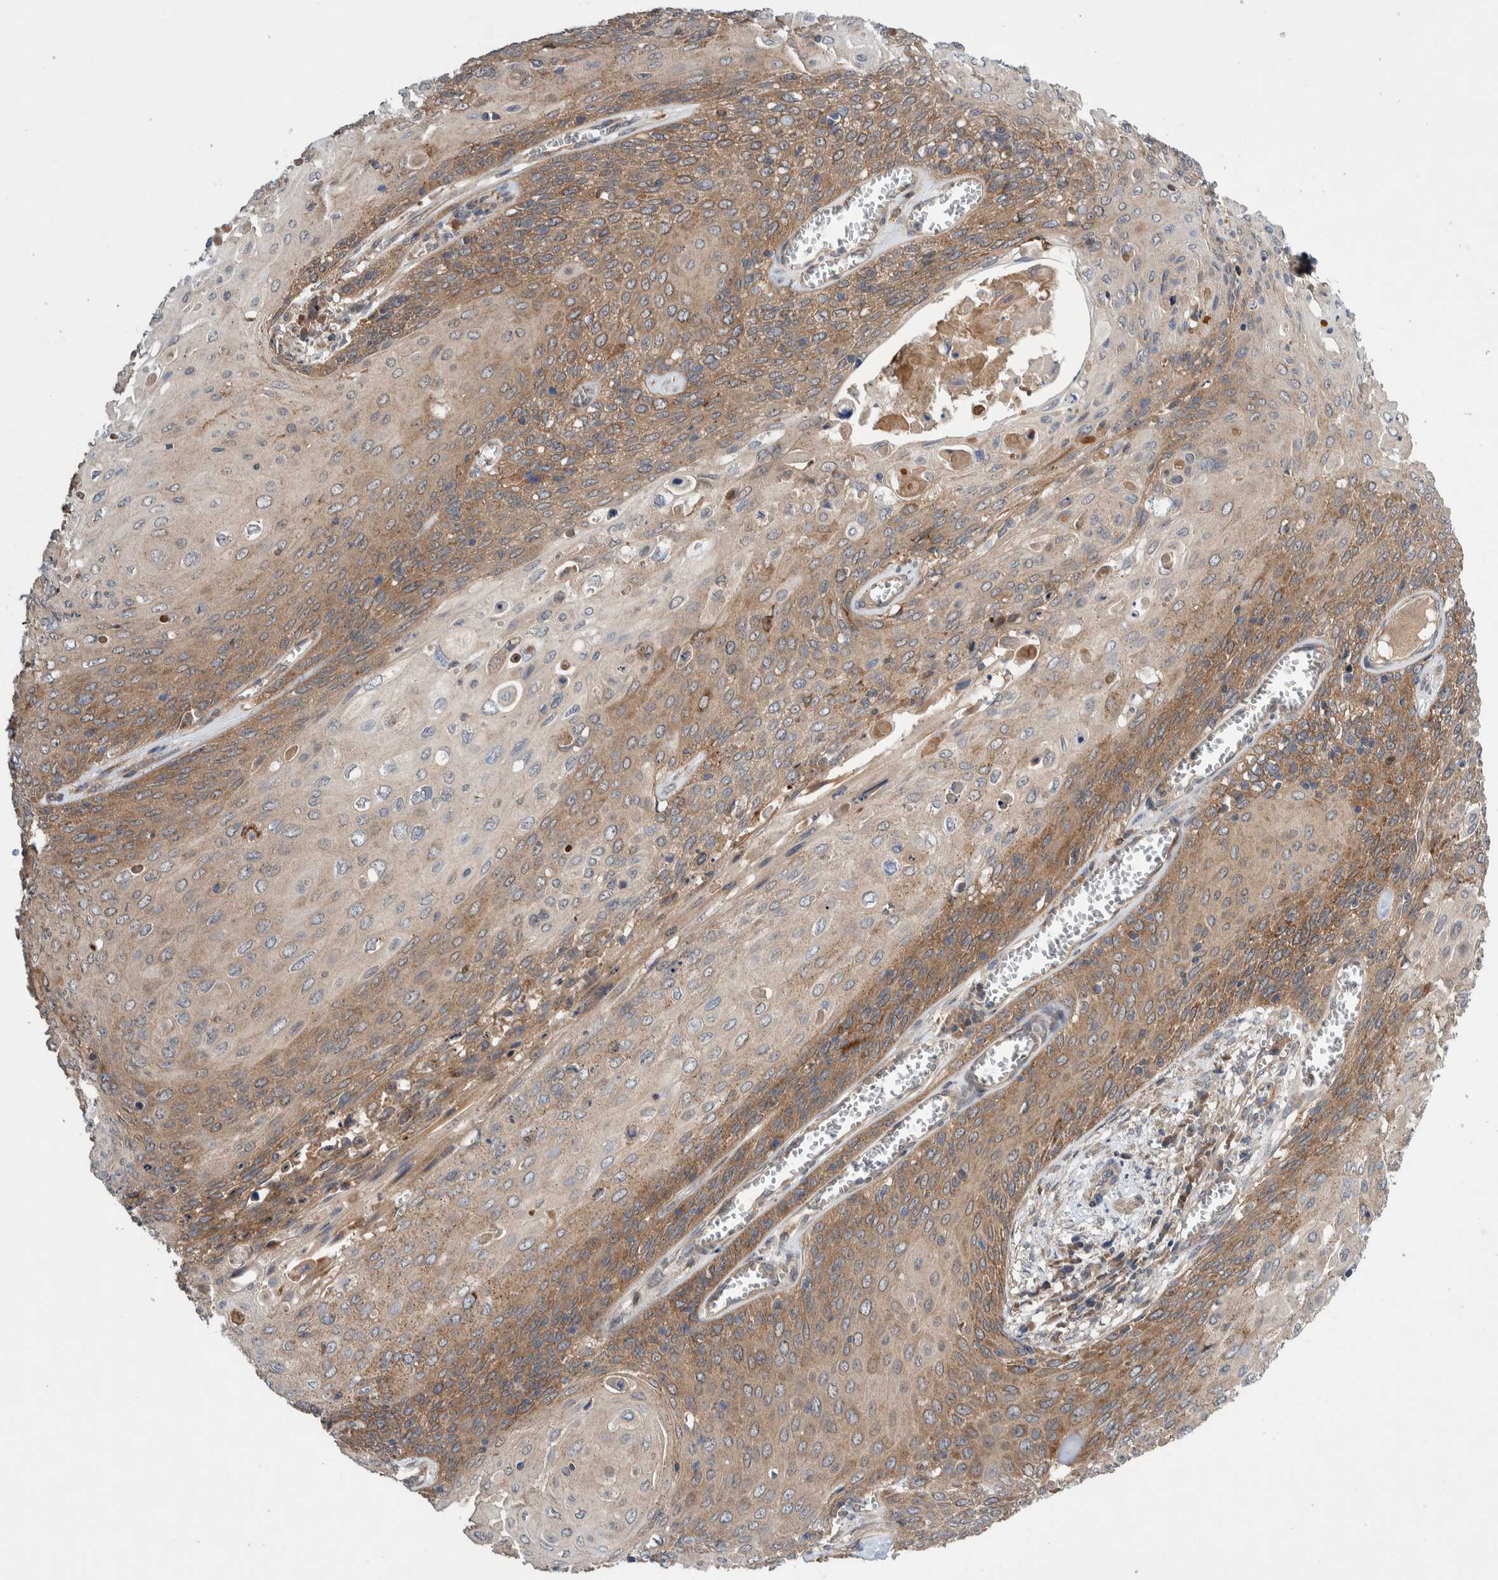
{"staining": {"intensity": "moderate", "quantity": ">75%", "location": "cytoplasmic/membranous"}, "tissue": "cervical cancer", "cell_type": "Tumor cells", "image_type": "cancer", "snomed": [{"axis": "morphology", "description": "Squamous cell carcinoma, NOS"}, {"axis": "topography", "description": "Cervix"}], "caption": "Cervical cancer (squamous cell carcinoma) was stained to show a protein in brown. There is medium levels of moderate cytoplasmic/membranous positivity in approximately >75% of tumor cells. (Brightfield microscopy of DAB IHC at high magnification).", "gene": "PIK3R6", "patient": {"sex": "female", "age": 39}}